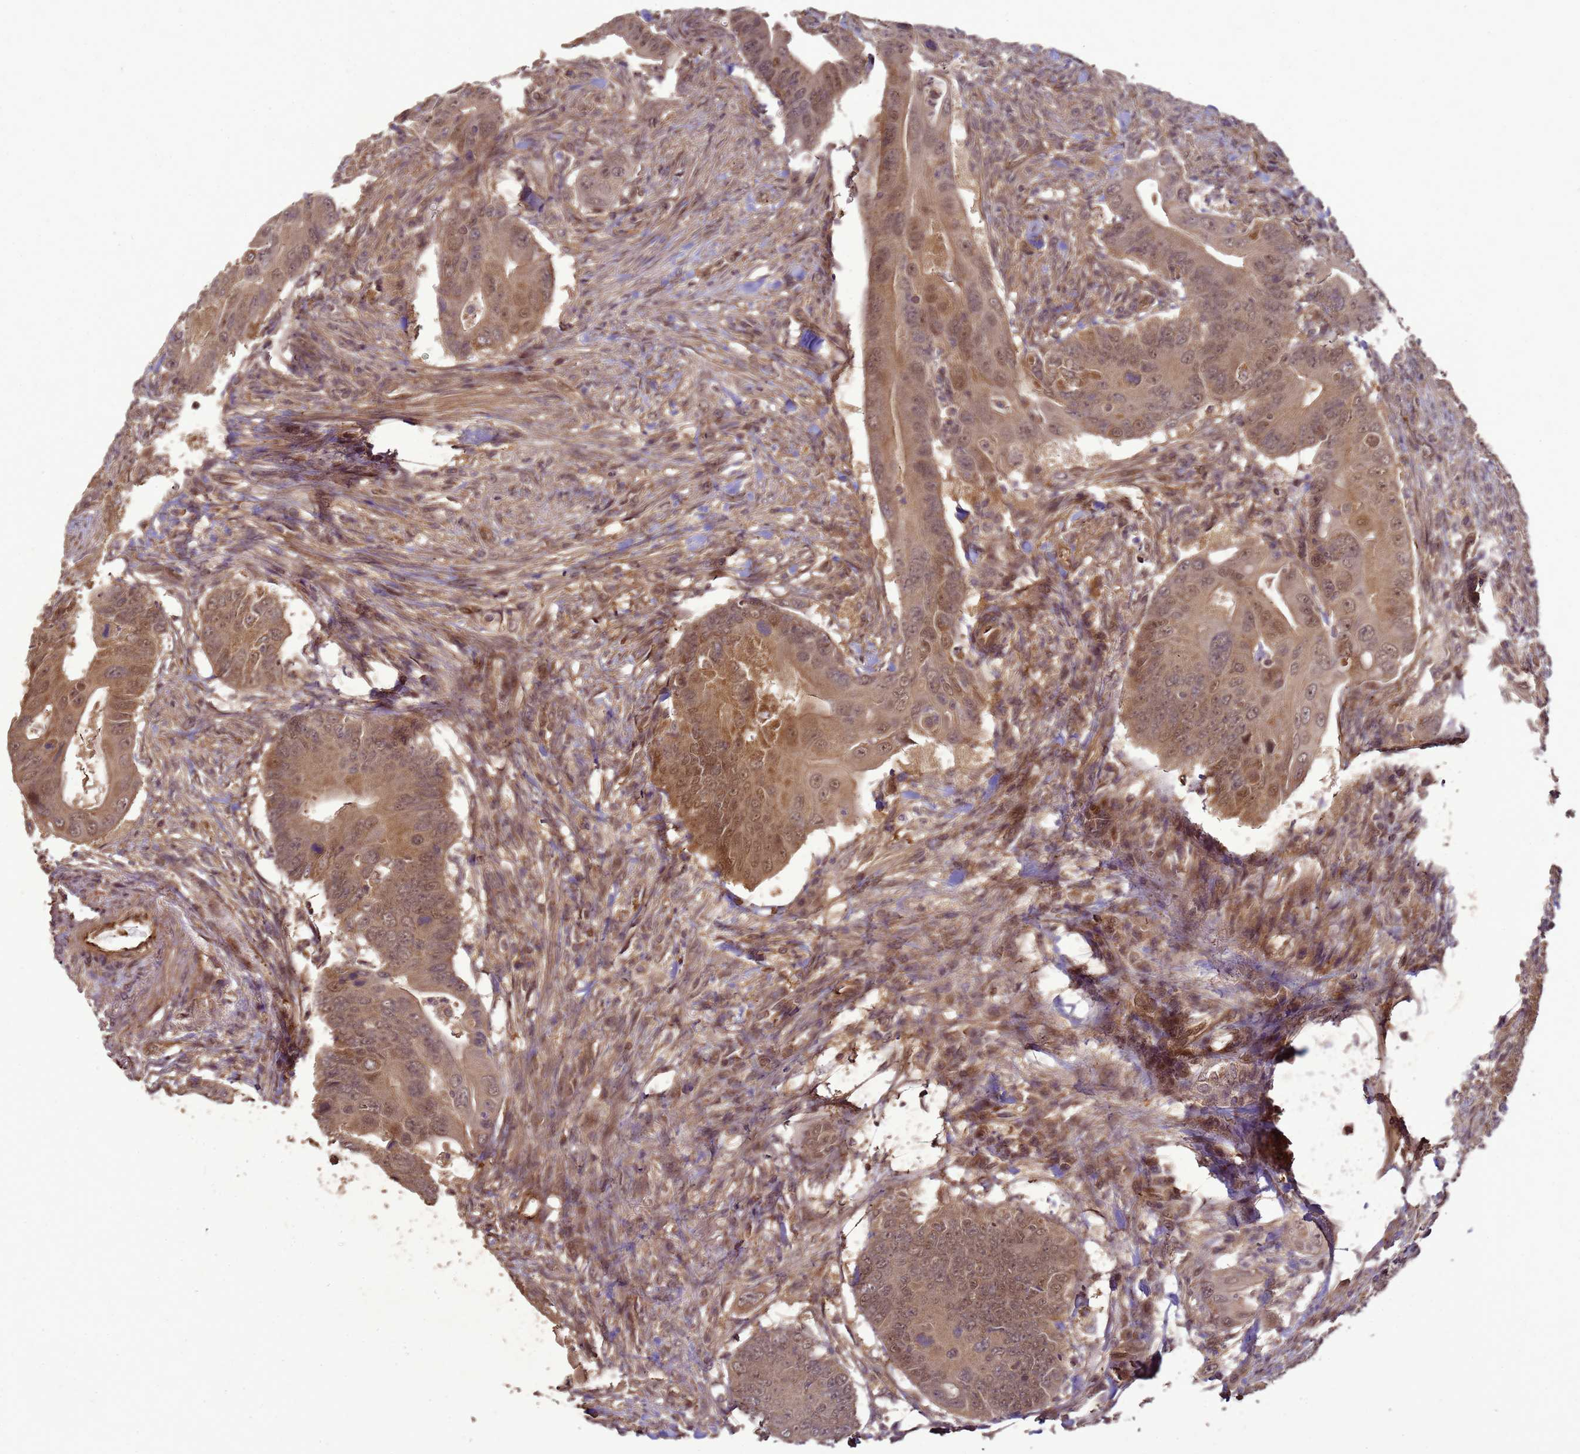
{"staining": {"intensity": "moderate", "quantity": ">75%", "location": "cytoplasmic/membranous,nuclear"}, "tissue": "colorectal cancer", "cell_type": "Tumor cells", "image_type": "cancer", "snomed": [{"axis": "morphology", "description": "Adenocarcinoma, NOS"}, {"axis": "topography", "description": "Colon"}], "caption": "Brown immunohistochemical staining in human colorectal cancer exhibits moderate cytoplasmic/membranous and nuclear staining in about >75% of tumor cells.", "gene": "CRBN", "patient": {"sex": "male", "age": 71}}